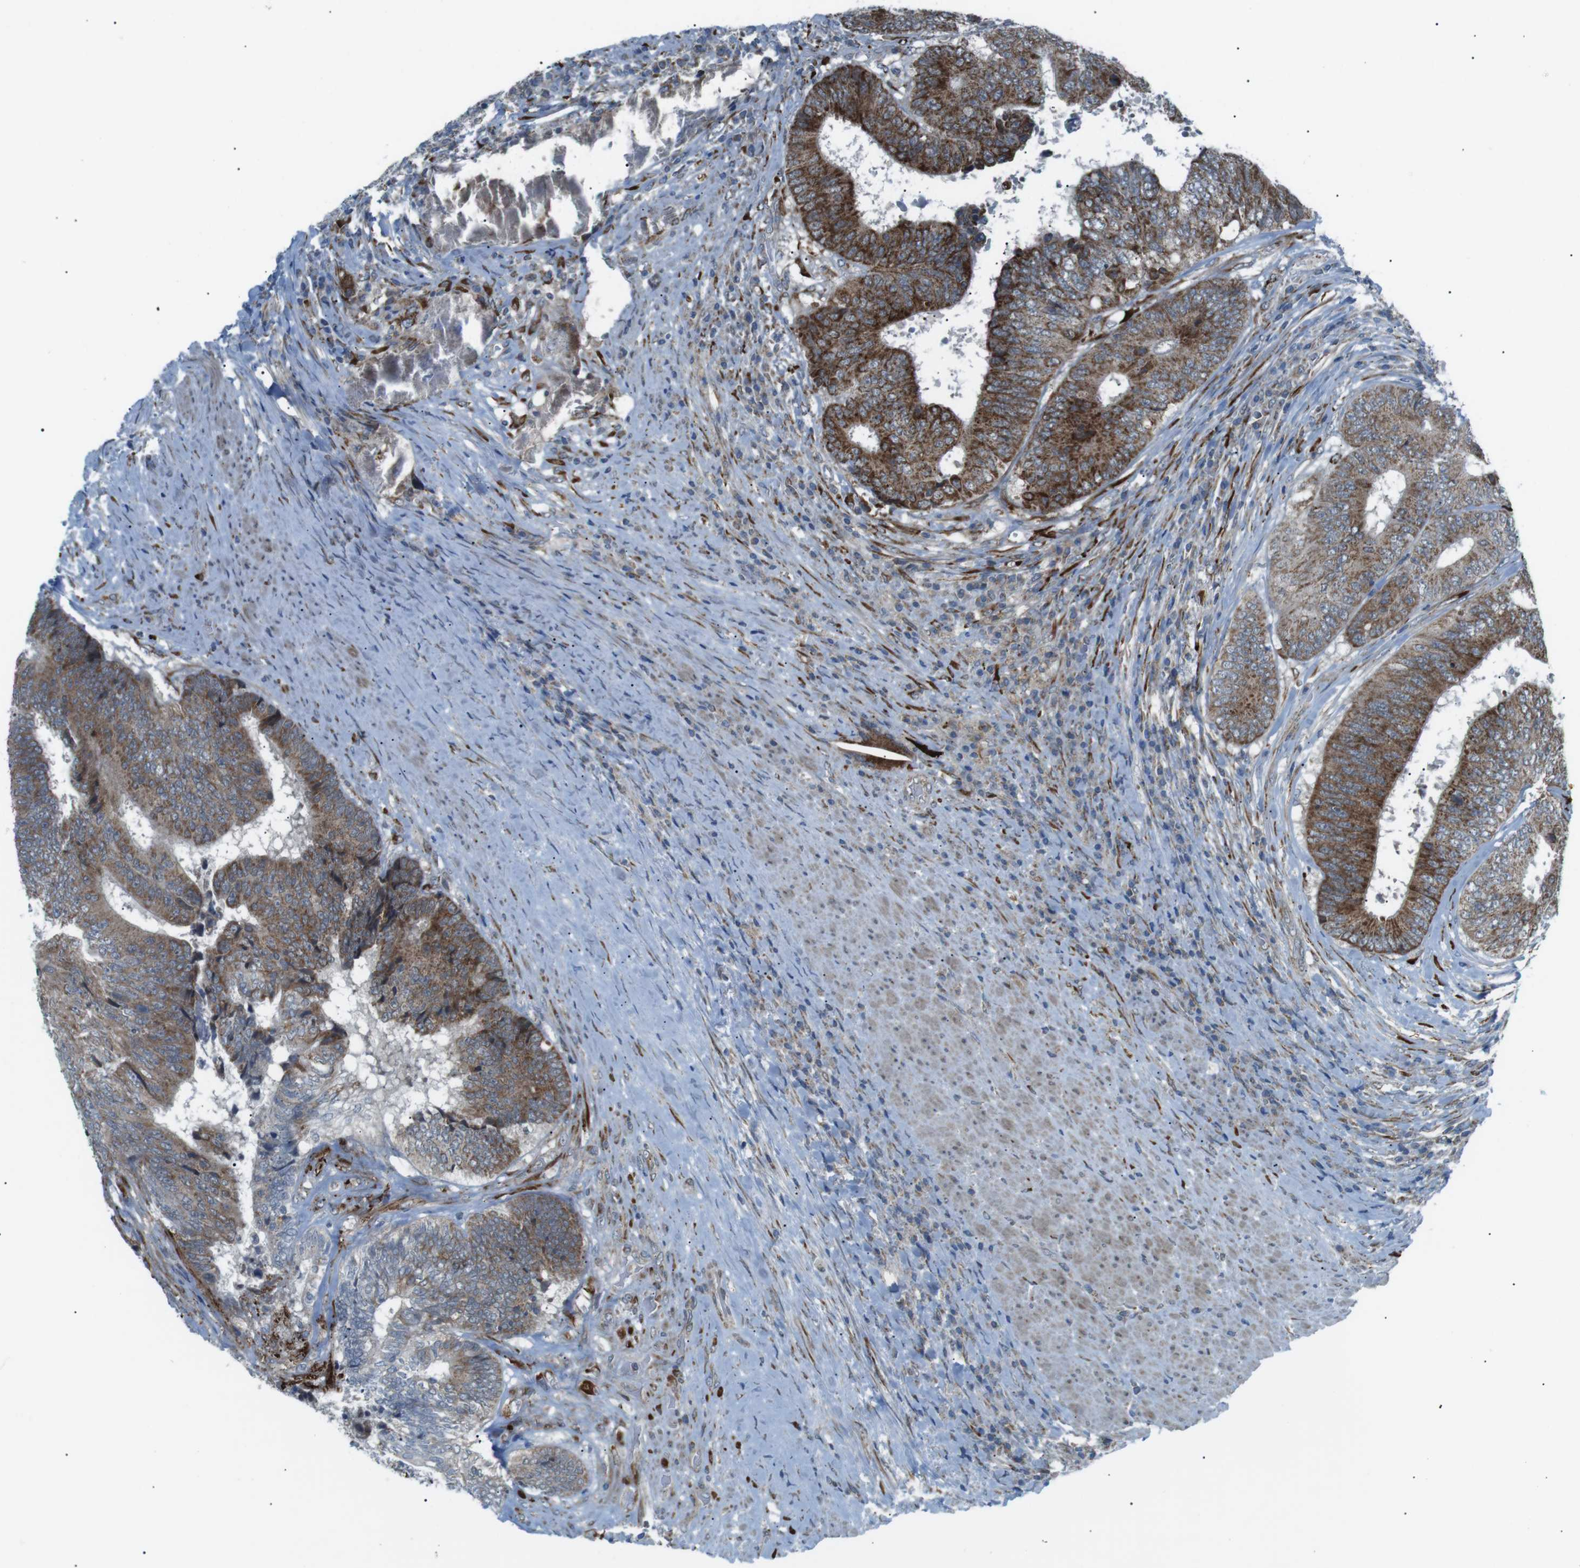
{"staining": {"intensity": "moderate", "quantity": ">75%", "location": "cytoplasmic/membranous"}, "tissue": "colorectal cancer", "cell_type": "Tumor cells", "image_type": "cancer", "snomed": [{"axis": "morphology", "description": "Adenocarcinoma, NOS"}, {"axis": "topography", "description": "Rectum"}], "caption": "An immunohistochemistry (IHC) micrograph of neoplastic tissue is shown. Protein staining in brown highlights moderate cytoplasmic/membranous positivity in colorectal cancer within tumor cells.", "gene": "ARID5B", "patient": {"sex": "male", "age": 72}}